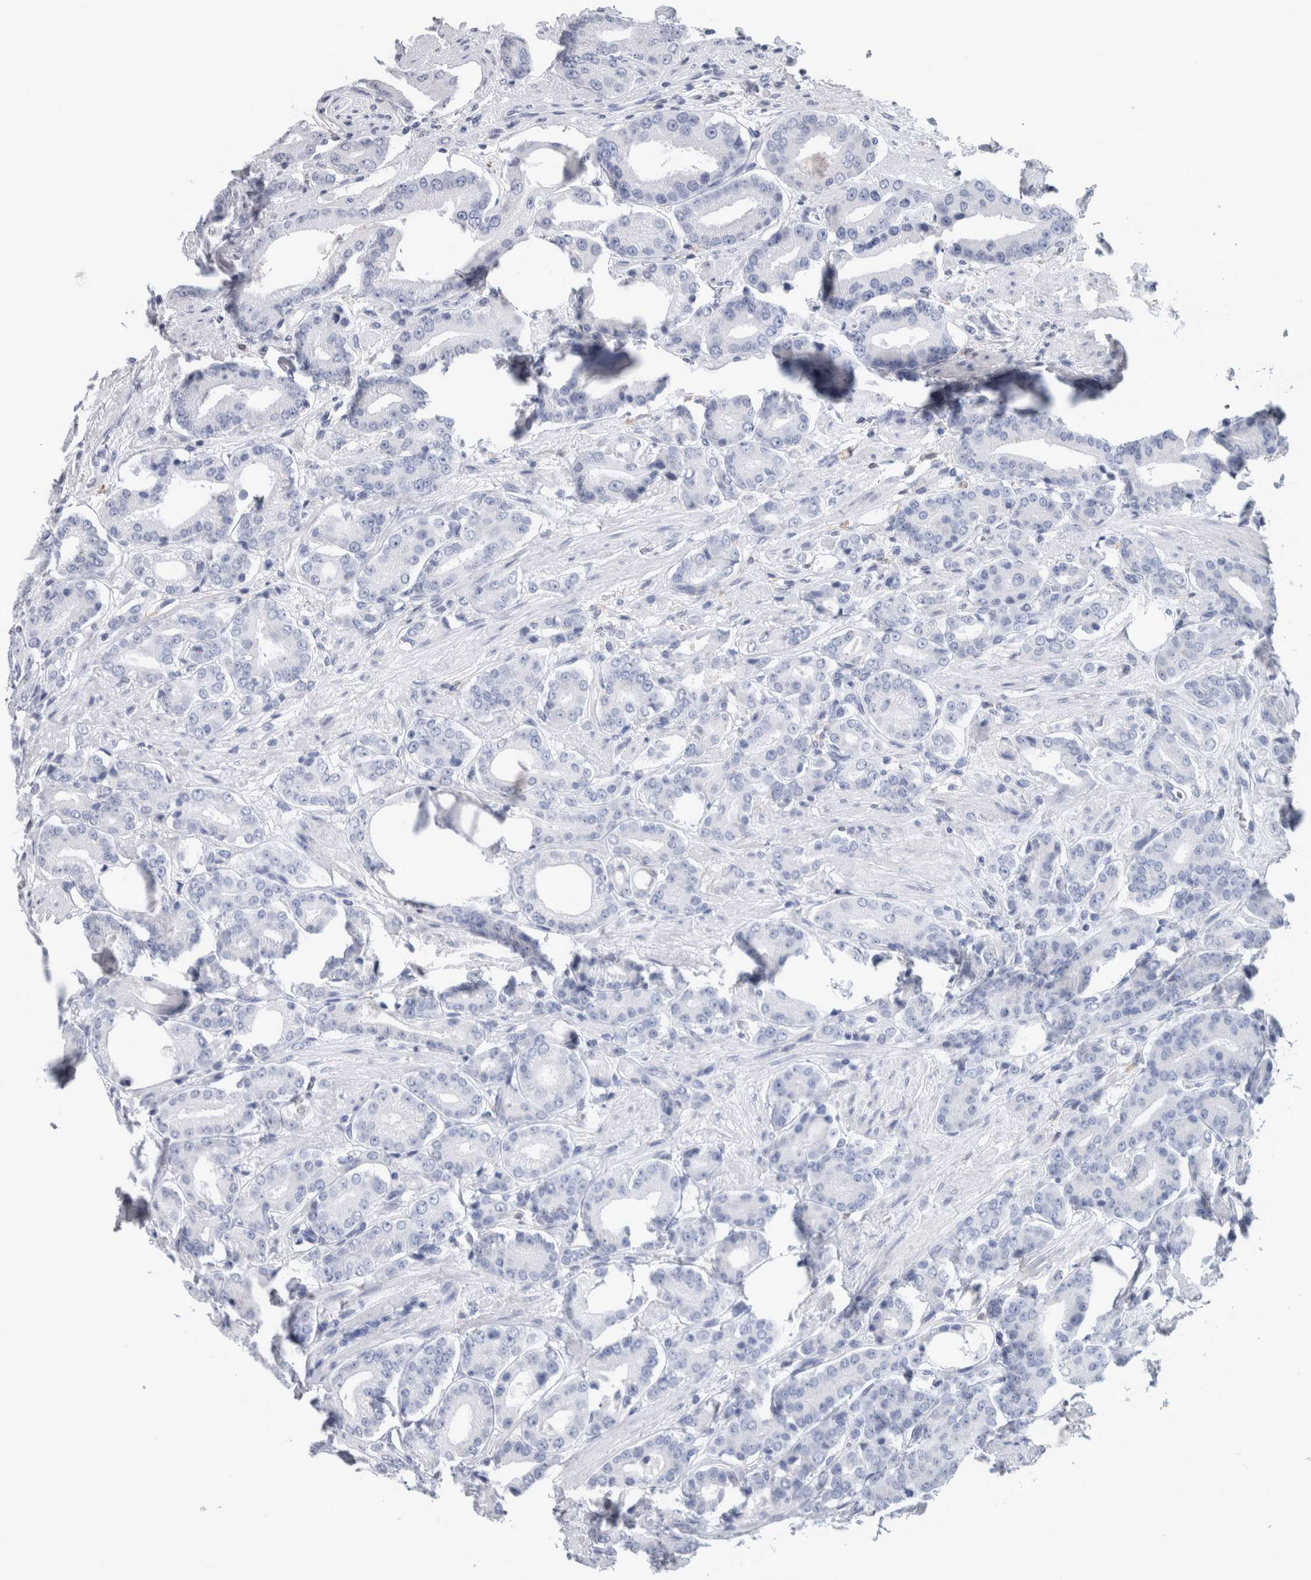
{"staining": {"intensity": "negative", "quantity": "none", "location": "none"}, "tissue": "prostate cancer", "cell_type": "Tumor cells", "image_type": "cancer", "snomed": [{"axis": "morphology", "description": "Adenocarcinoma, High grade"}, {"axis": "topography", "description": "Prostate"}], "caption": "A high-resolution photomicrograph shows immunohistochemistry staining of prostate cancer, which demonstrates no significant expression in tumor cells.", "gene": "CA8", "patient": {"sex": "male", "age": 71}}